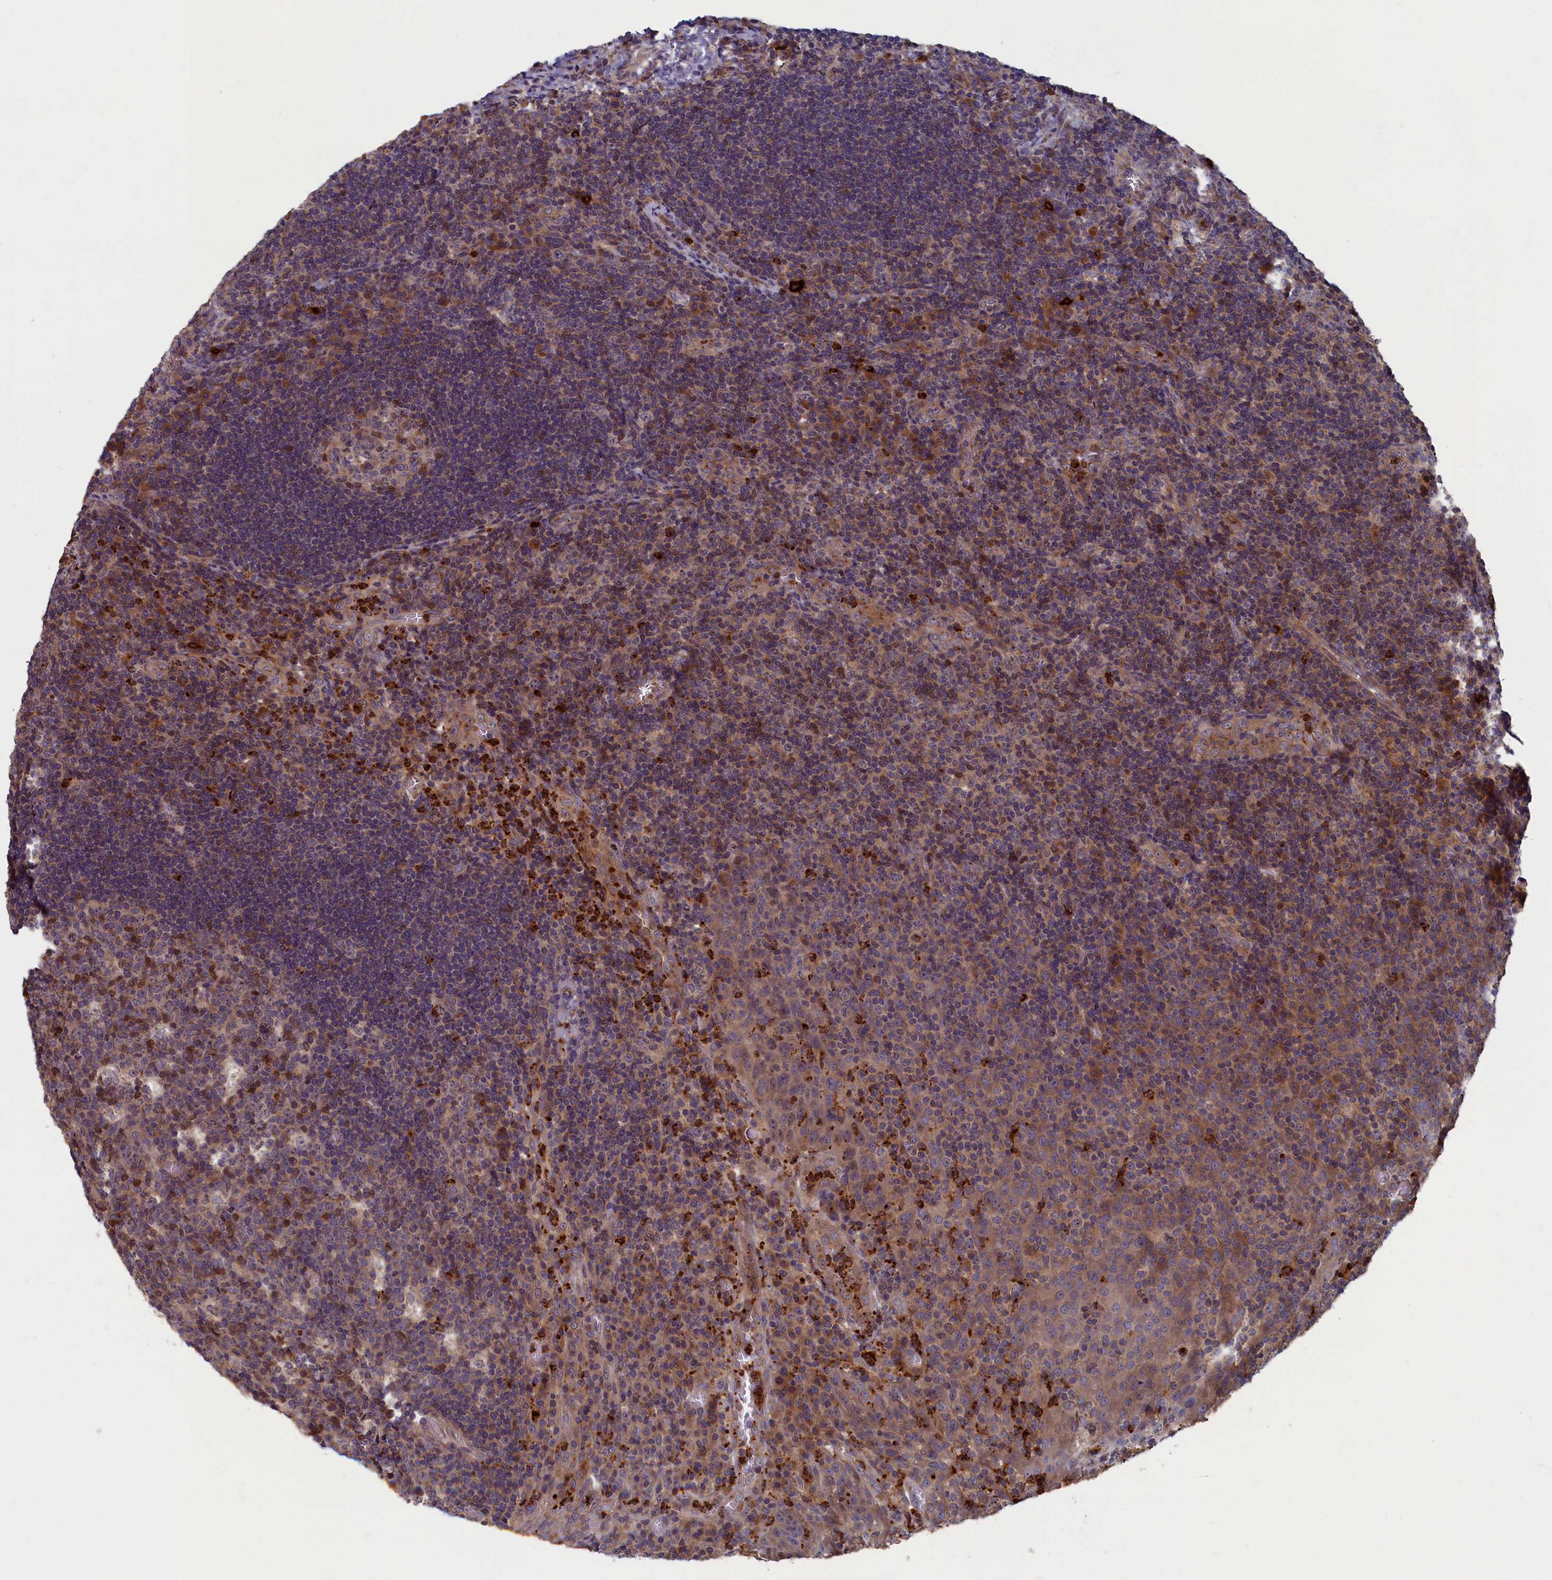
{"staining": {"intensity": "moderate", "quantity": "<25%", "location": "cytoplasmic/membranous"}, "tissue": "tonsil", "cell_type": "Germinal center cells", "image_type": "normal", "snomed": [{"axis": "morphology", "description": "Normal tissue, NOS"}, {"axis": "topography", "description": "Tonsil"}], "caption": "Immunohistochemical staining of unremarkable tonsil reveals <25% levels of moderate cytoplasmic/membranous protein expression in approximately <25% of germinal center cells.", "gene": "TNK2", "patient": {"sex": "male", "age": 17}}